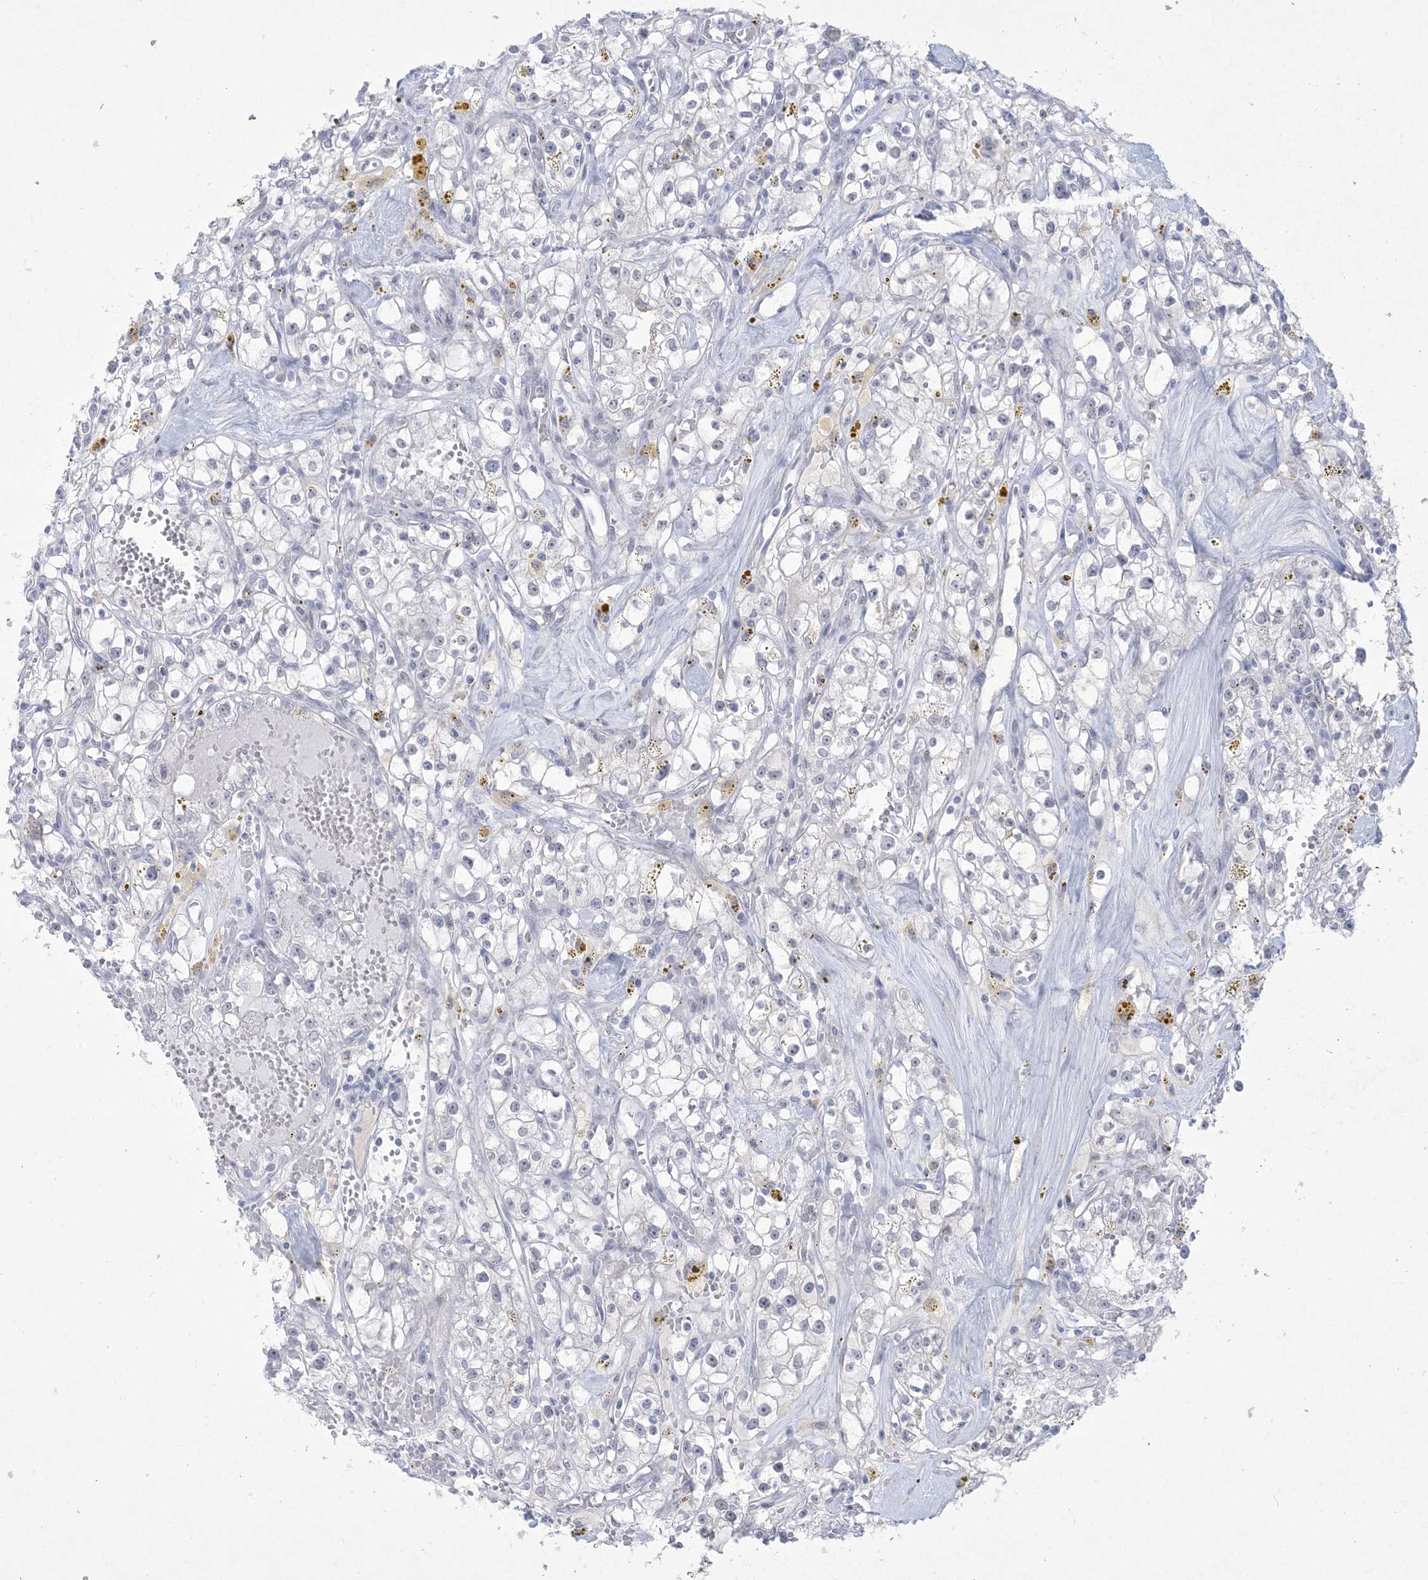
{"staining": {"intensity": "negative", "quantity": "none", "location": "none"}, "tissue": "renal cancer", "cell_type": "Tumor cells", "image_type": "cancer", "snomed": [{"axis": "morphology", "description": "Adenocarcinoma, NOS"}, {"axis": "topography", "description": "Kidney"}], "caption": "DAB (3,3'-diaminobenzidine) immunohistochemical staining of human renal cancer (adenocarcinoma) demonstrates no significant positivity in tumor cells. The staining was performed using DAB (3,3'-diaminobenzidine) to visualize the protein expression in brown, while the nuclei were stained in blue with hematoxylin (Magnification: 20x).", "gene": "HOMEZ", "patient": {"sex": "male", "age": 56}}